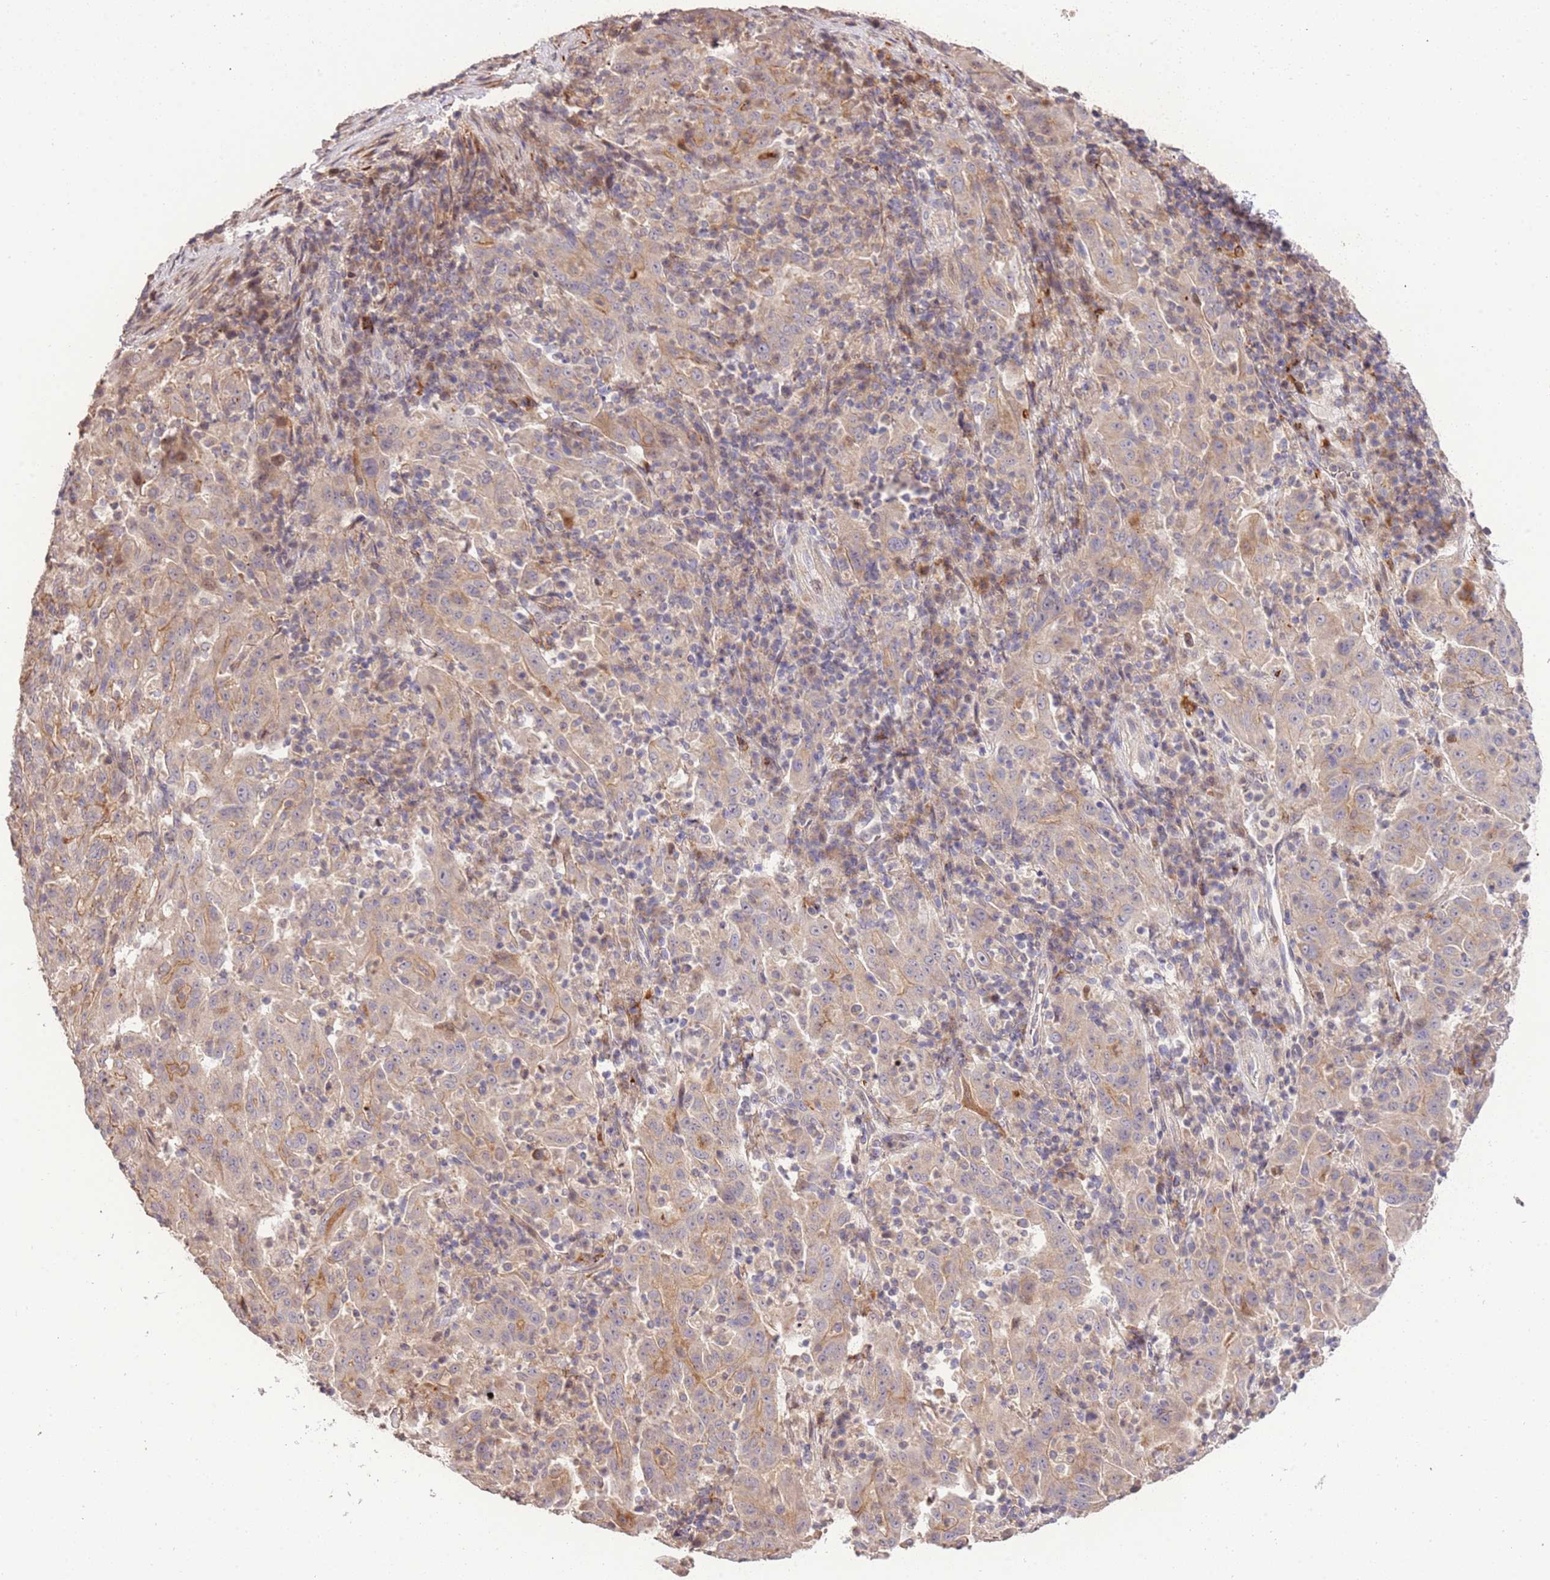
{"staining": {"intensity": "weak", "quantity": "25%-75%", "location": "cytoplasmic/membranous"}, "tissue": "pancreatic cancer", "cell_type": "Tumor cells", "image_type": "cancer", "snomed": [{"axis": "morphology", "description": "Adenocarcinoma, NOS"}, {"axis": "topography", "description": "Pancreas"}], "caption": "Tumor cells exhibit weak cytoplasmic/membranous expression in approximately 25%-75% of cells in pancreatic adenocarcinoma. (DAB (3,3'-diaminobenzidine) IHC with brightfield microscopy, high magnification).", "gene": "SLC16A4", "patient": {"sex": "male", "age": 63}}